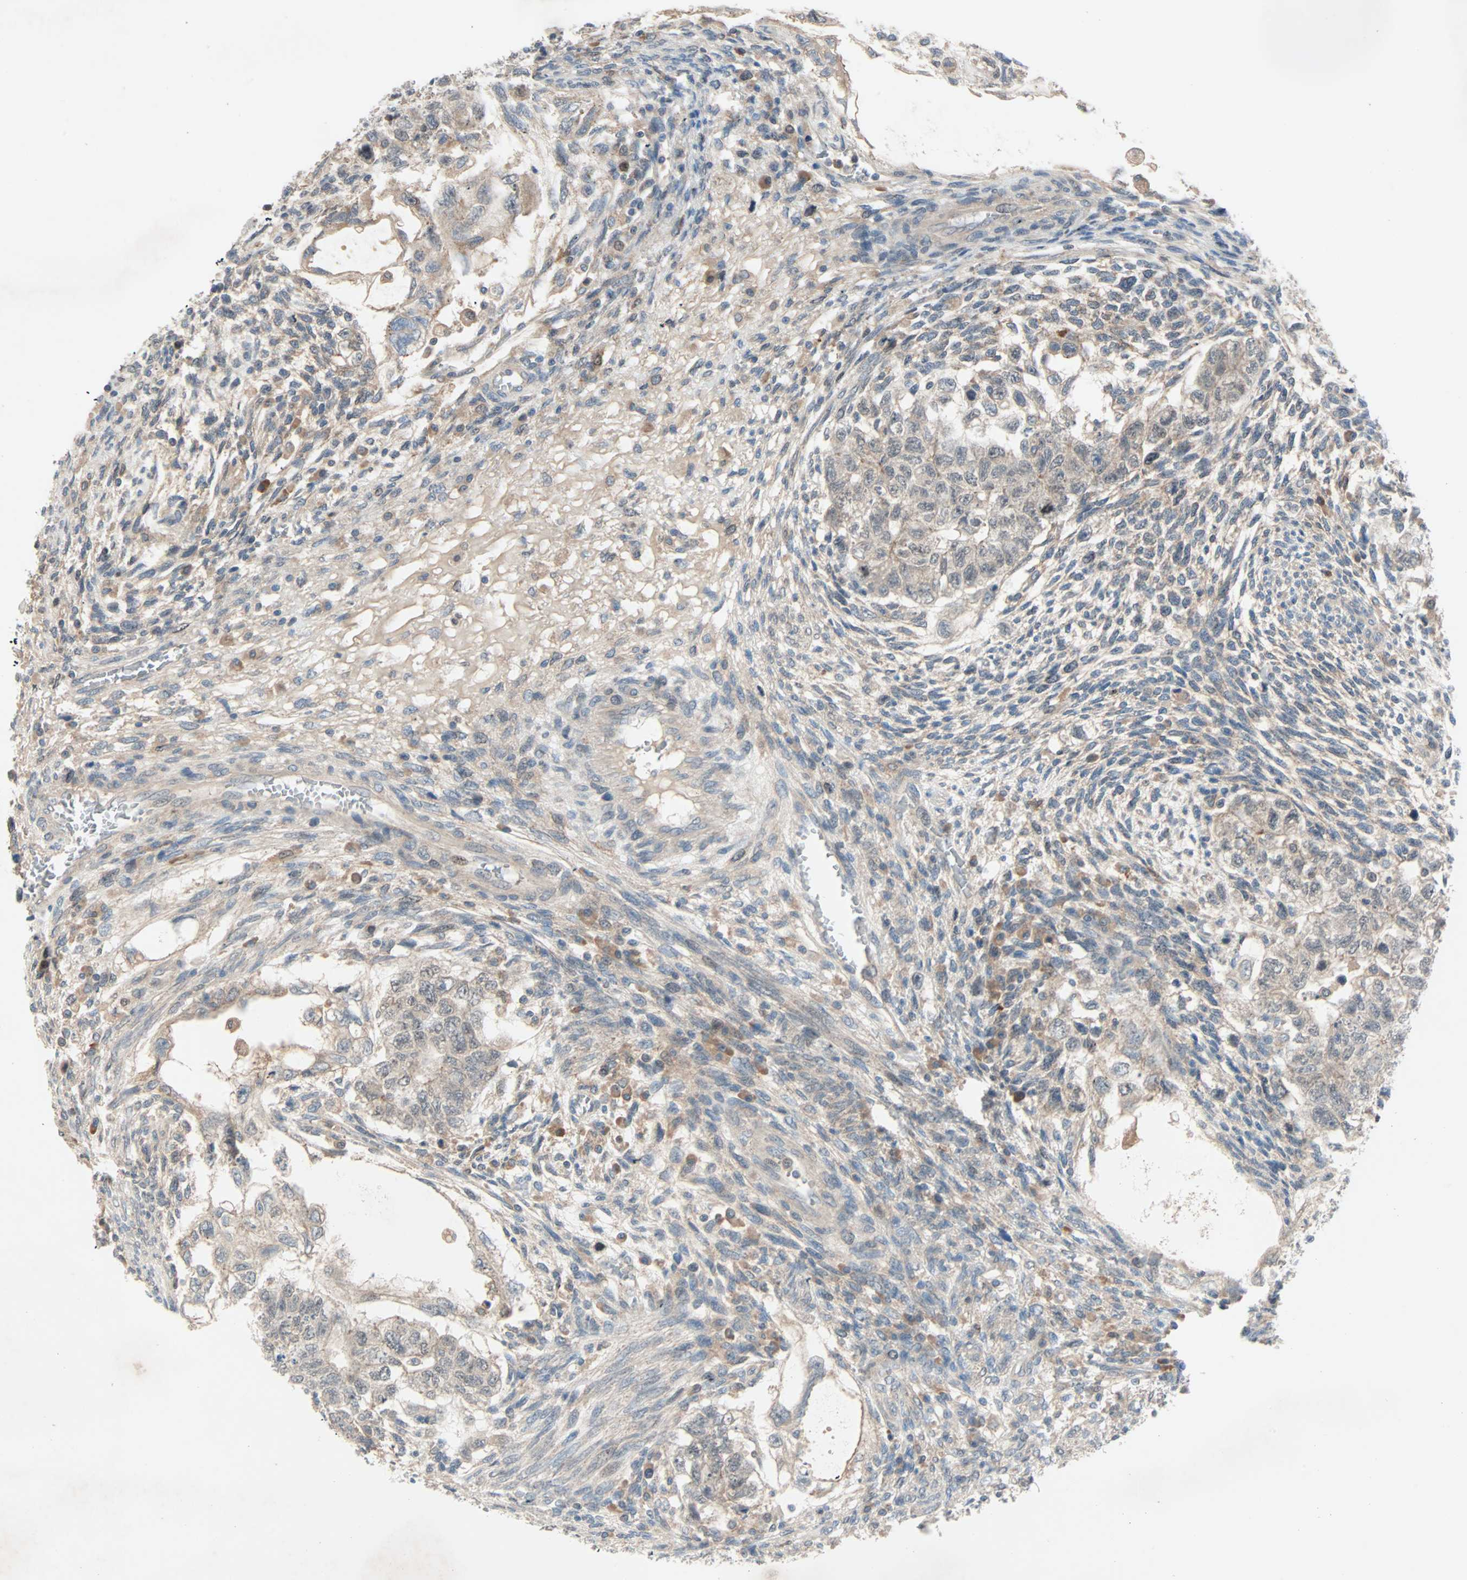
{"staining": {"intensity": "weak", "quantity": "25%-75%", "location": "cytoplasmic/membranous"}, "tissue": "testis cancer", "cell_type": "Tumor cells", "image_type": "cancer", "snomed": [{"axis": "morphology", "description": "Normal tissue, NOS"}, {"axis": "morphology", "description": "Carcinoma, Embryonal, NOS"}, {"axis": "topography", "description": "Testis"}], "caption": "An IHC micrograph of neoplastic tissue is shown. Protein staining in brown shows weak cytoplasmic/membranous positivity in testis cancer within tumor cells.", "gene": "SMIM8", "patient": {"sex": "male", "age": 36}}